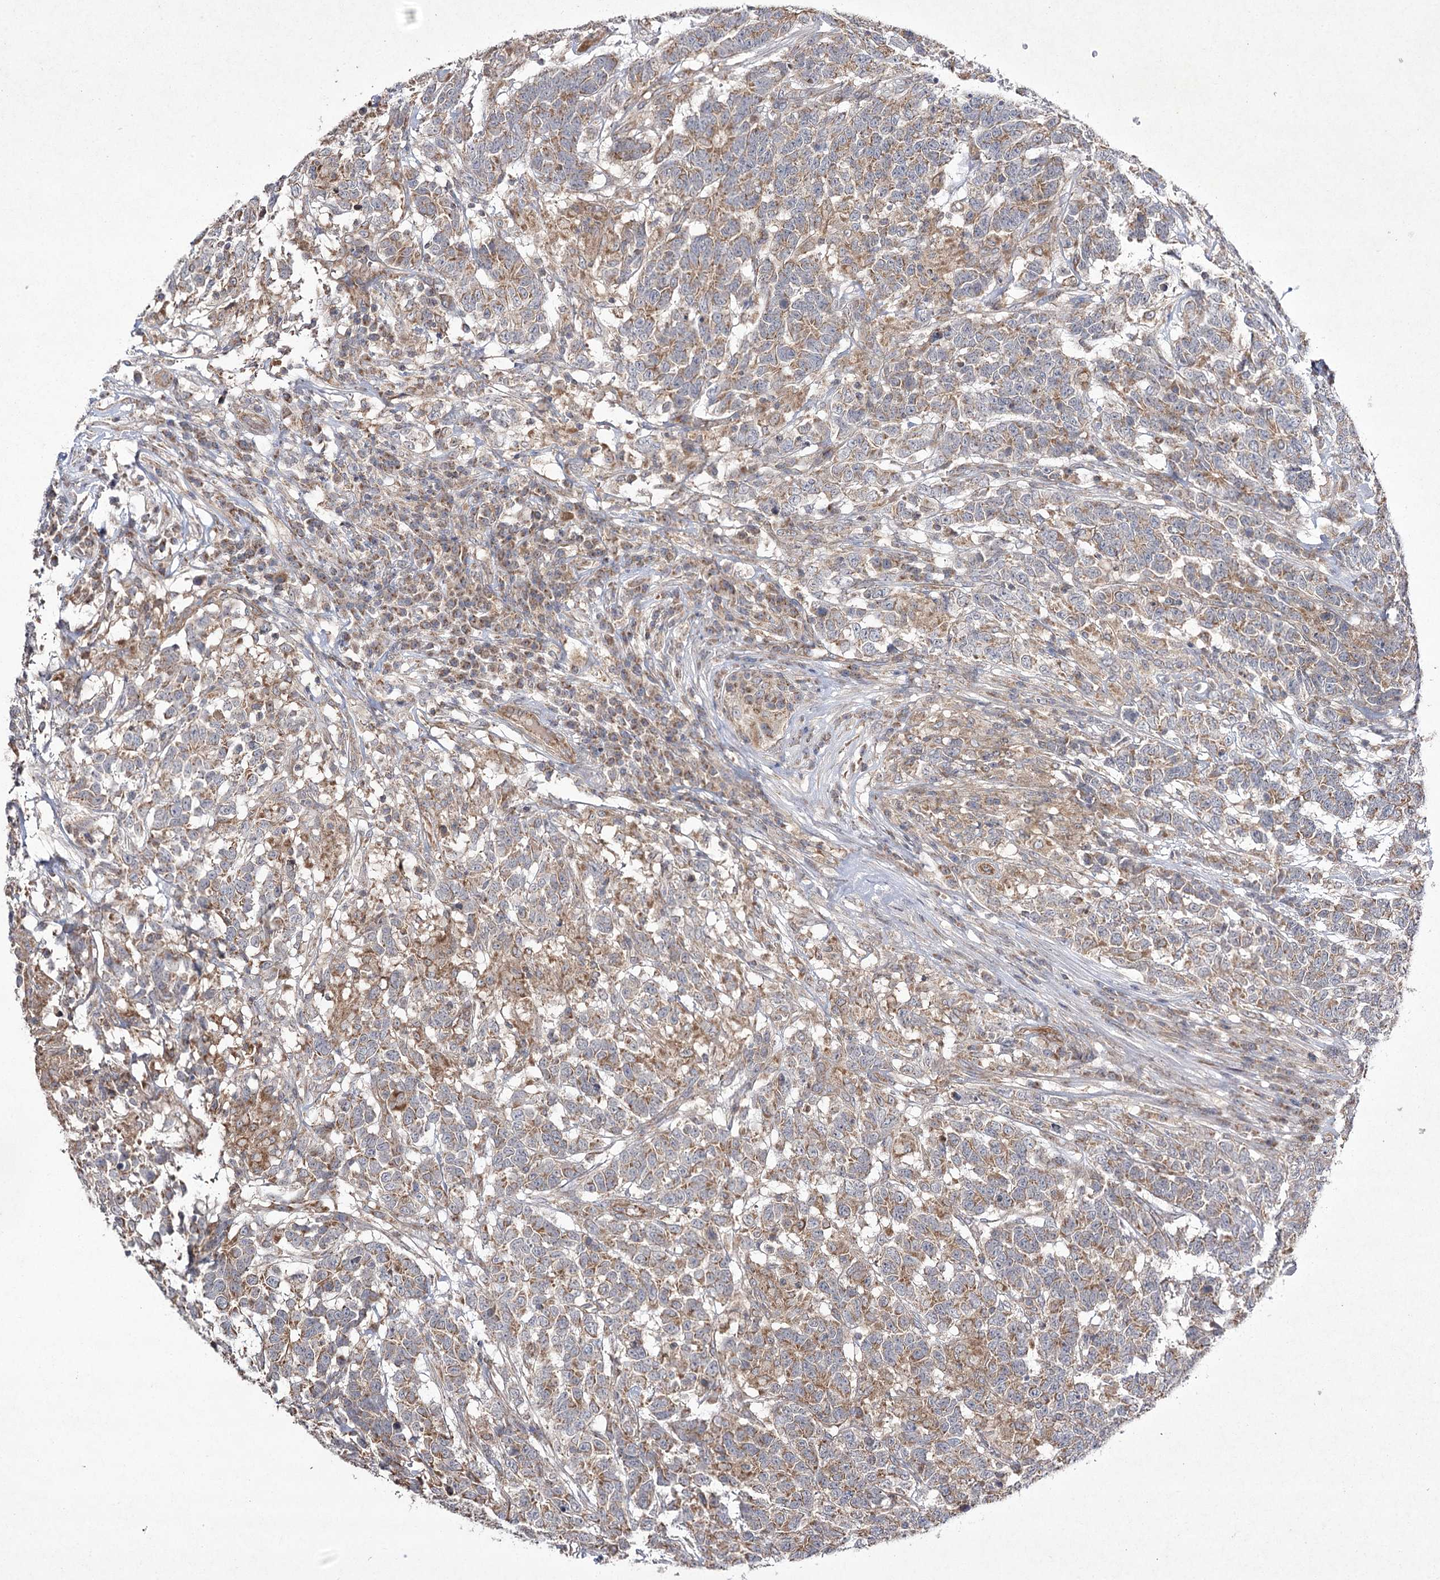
{"staining": {"intensity": "moderate", "quantity": ">75%", "location": "cytoplasmic/membranous"}, "tissue": "testis cancer", "cell_type": "Tumor cells", "image_type": "cancer", "snomed": [{"axis": "morphology", "description": "Carcinoma, Embryonal, NOS"}, {"axis": "topography", "description": "Testis"}], "caption": "An immunohistochemistry (IHC) photomicrograph of tumor tissue is shown. Protein staining in brown labels moderate cytoplasmic/membranous positivity in embryonal carcinoma (testis) within tumor cells.", "gene": "FANCL", "patient": {"sex": "male", "age": 26}}